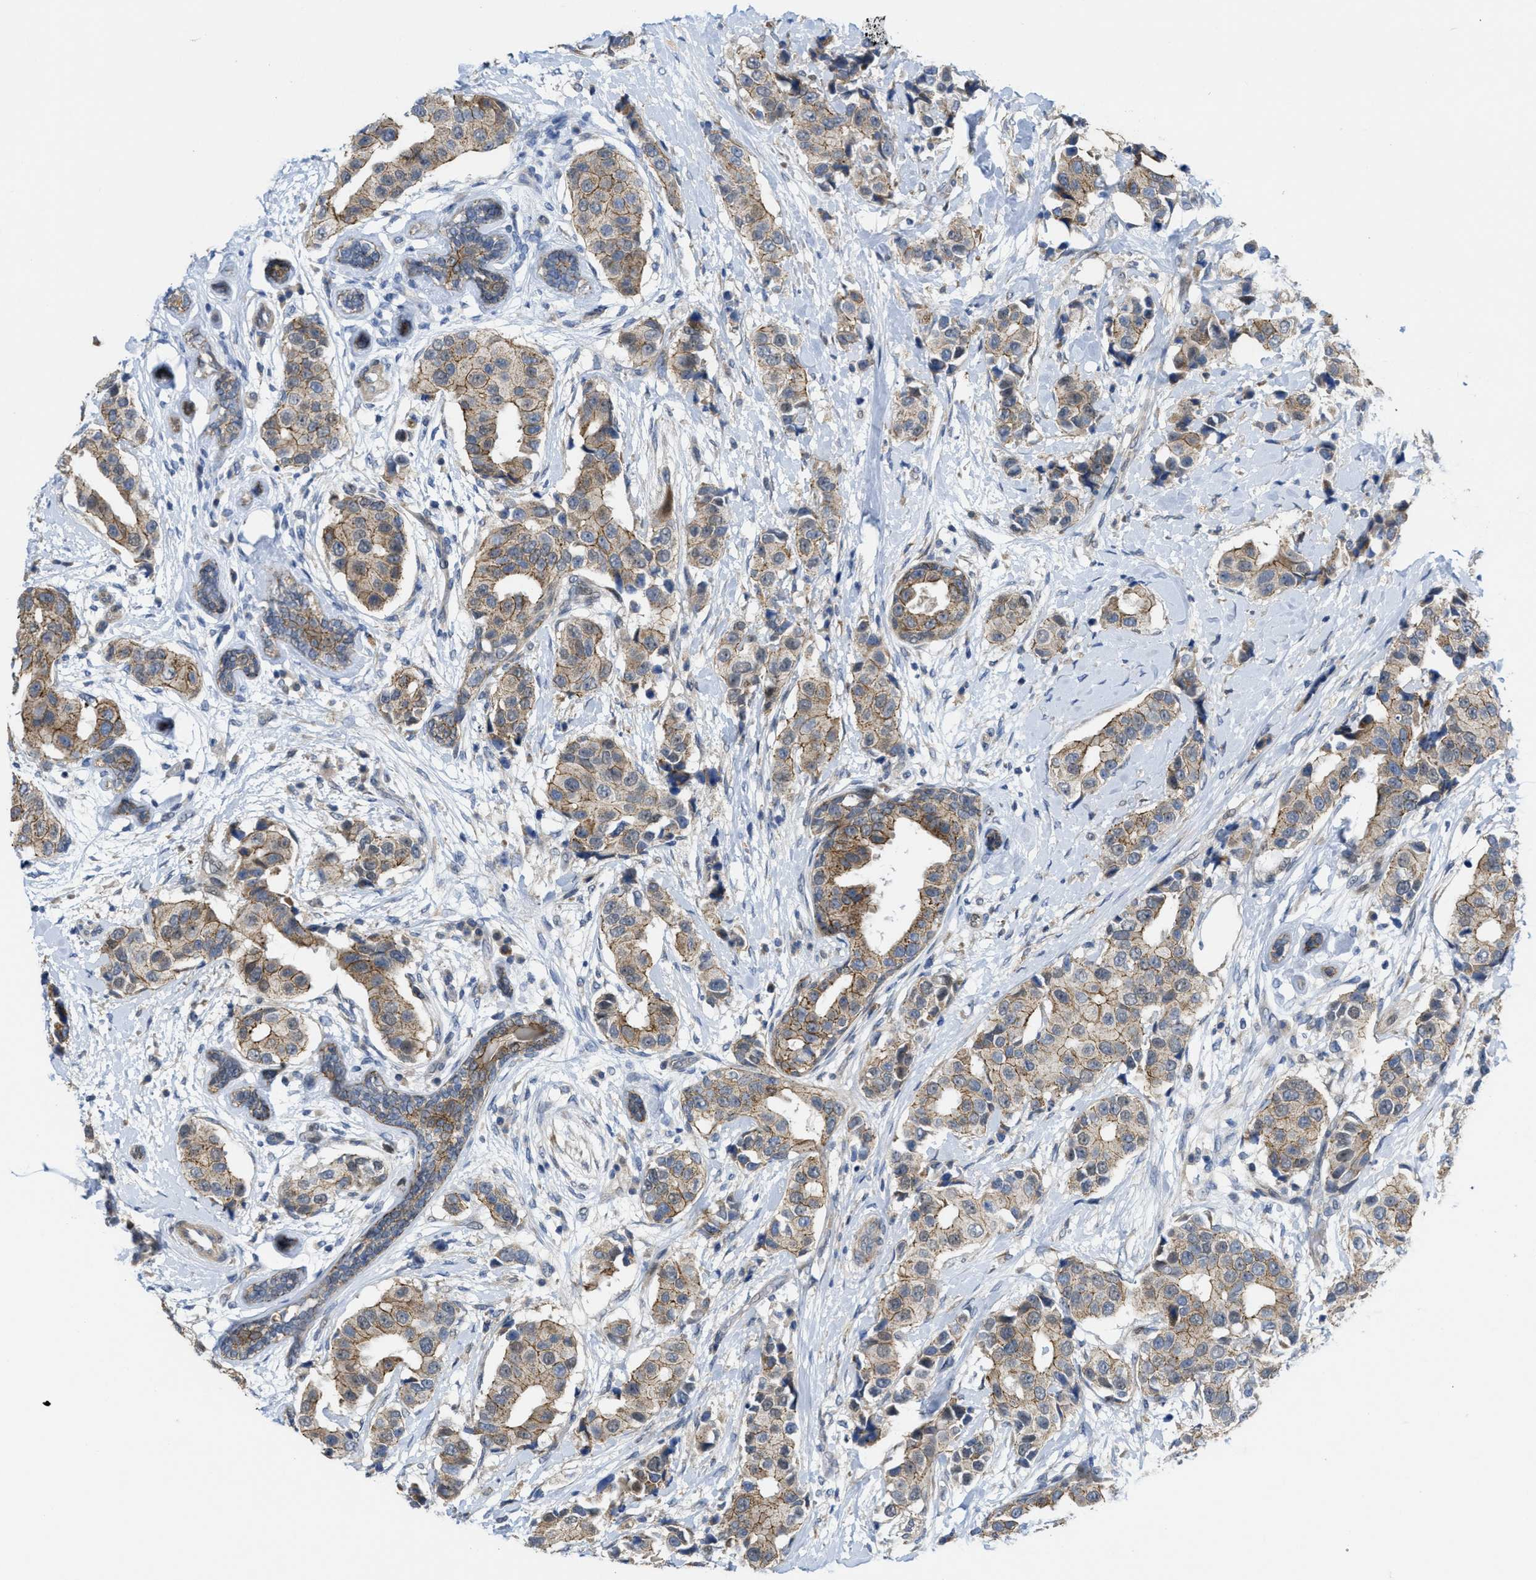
{"staining": {"intensity": "weak", "quantity": ">75%", "location": "cytoplasmic/membranous"}, "tissue": "breast cancer", "cell_type": "Tumor cells", "image_type": "cancer", "snomed": [{"axis": "morphology", "description": "Normal tissue, NOS"}, {"axis": "morphology", "description": "Duct carcinoma"}, {"axis": "topography", "description": "Breast"}], "caption": "IHC photomicrograph of human breast cancer stained for a protein (brown), which demonstrates low levels of weak cytoplasmic/membranous staining in about >75% of tumor cells.", "gene": "CDPF1", "patient": {"sex": "female", "age": 39}}